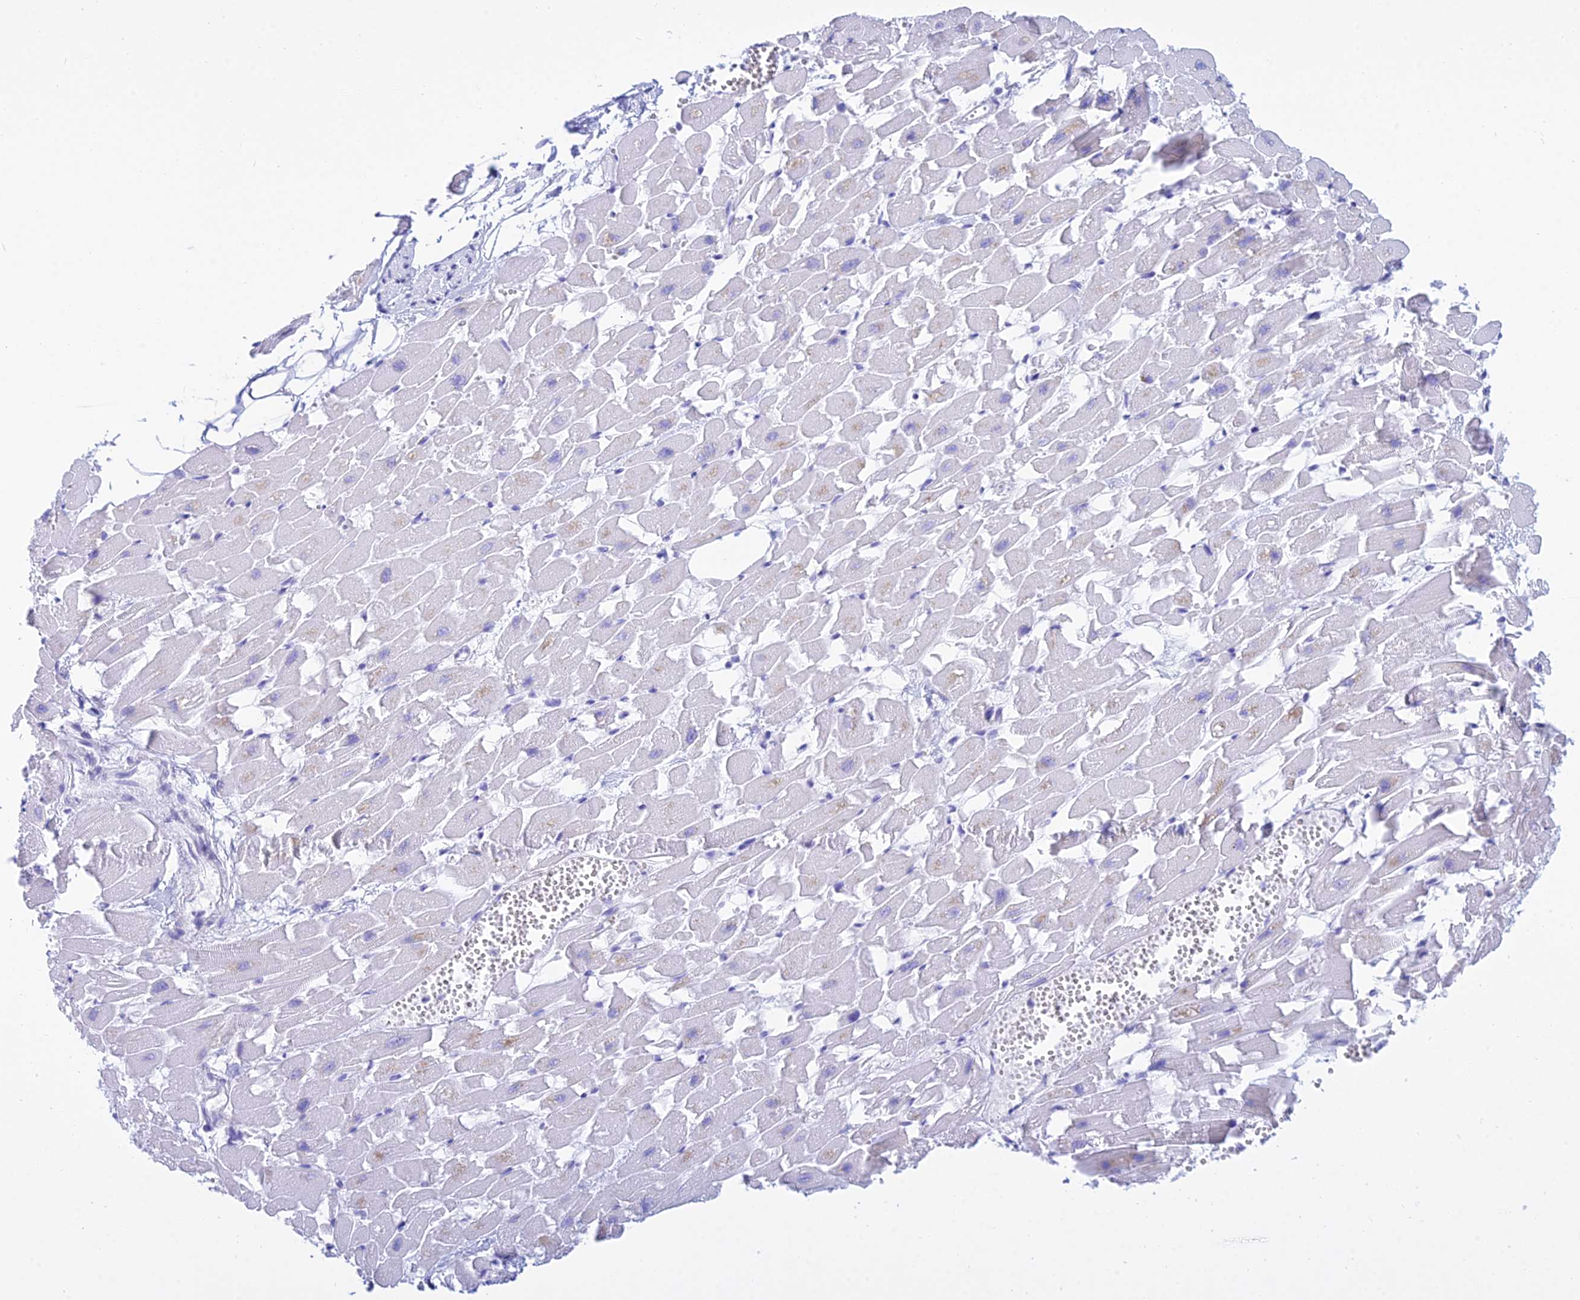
{"staining": {"intensity": "negative", "quantity": "none", "location": "none"}, "tissue": "heart muscle", "cell_type": "Cardiomyocytes", "image_type": "normal", "snomed": [{"axis": "morphology", "description": "Normal tissue, NOS"}, {"axis": "topography", "description": "Heart"}], "caption": "Immunohistochemistry (IHC) micrograph of normal human heart muscle stained for a protein (brown), which reveals no positivity in cardiomyocytes.", "gene": "PATE4", "patient": {"sex": "female", "age": 64}}